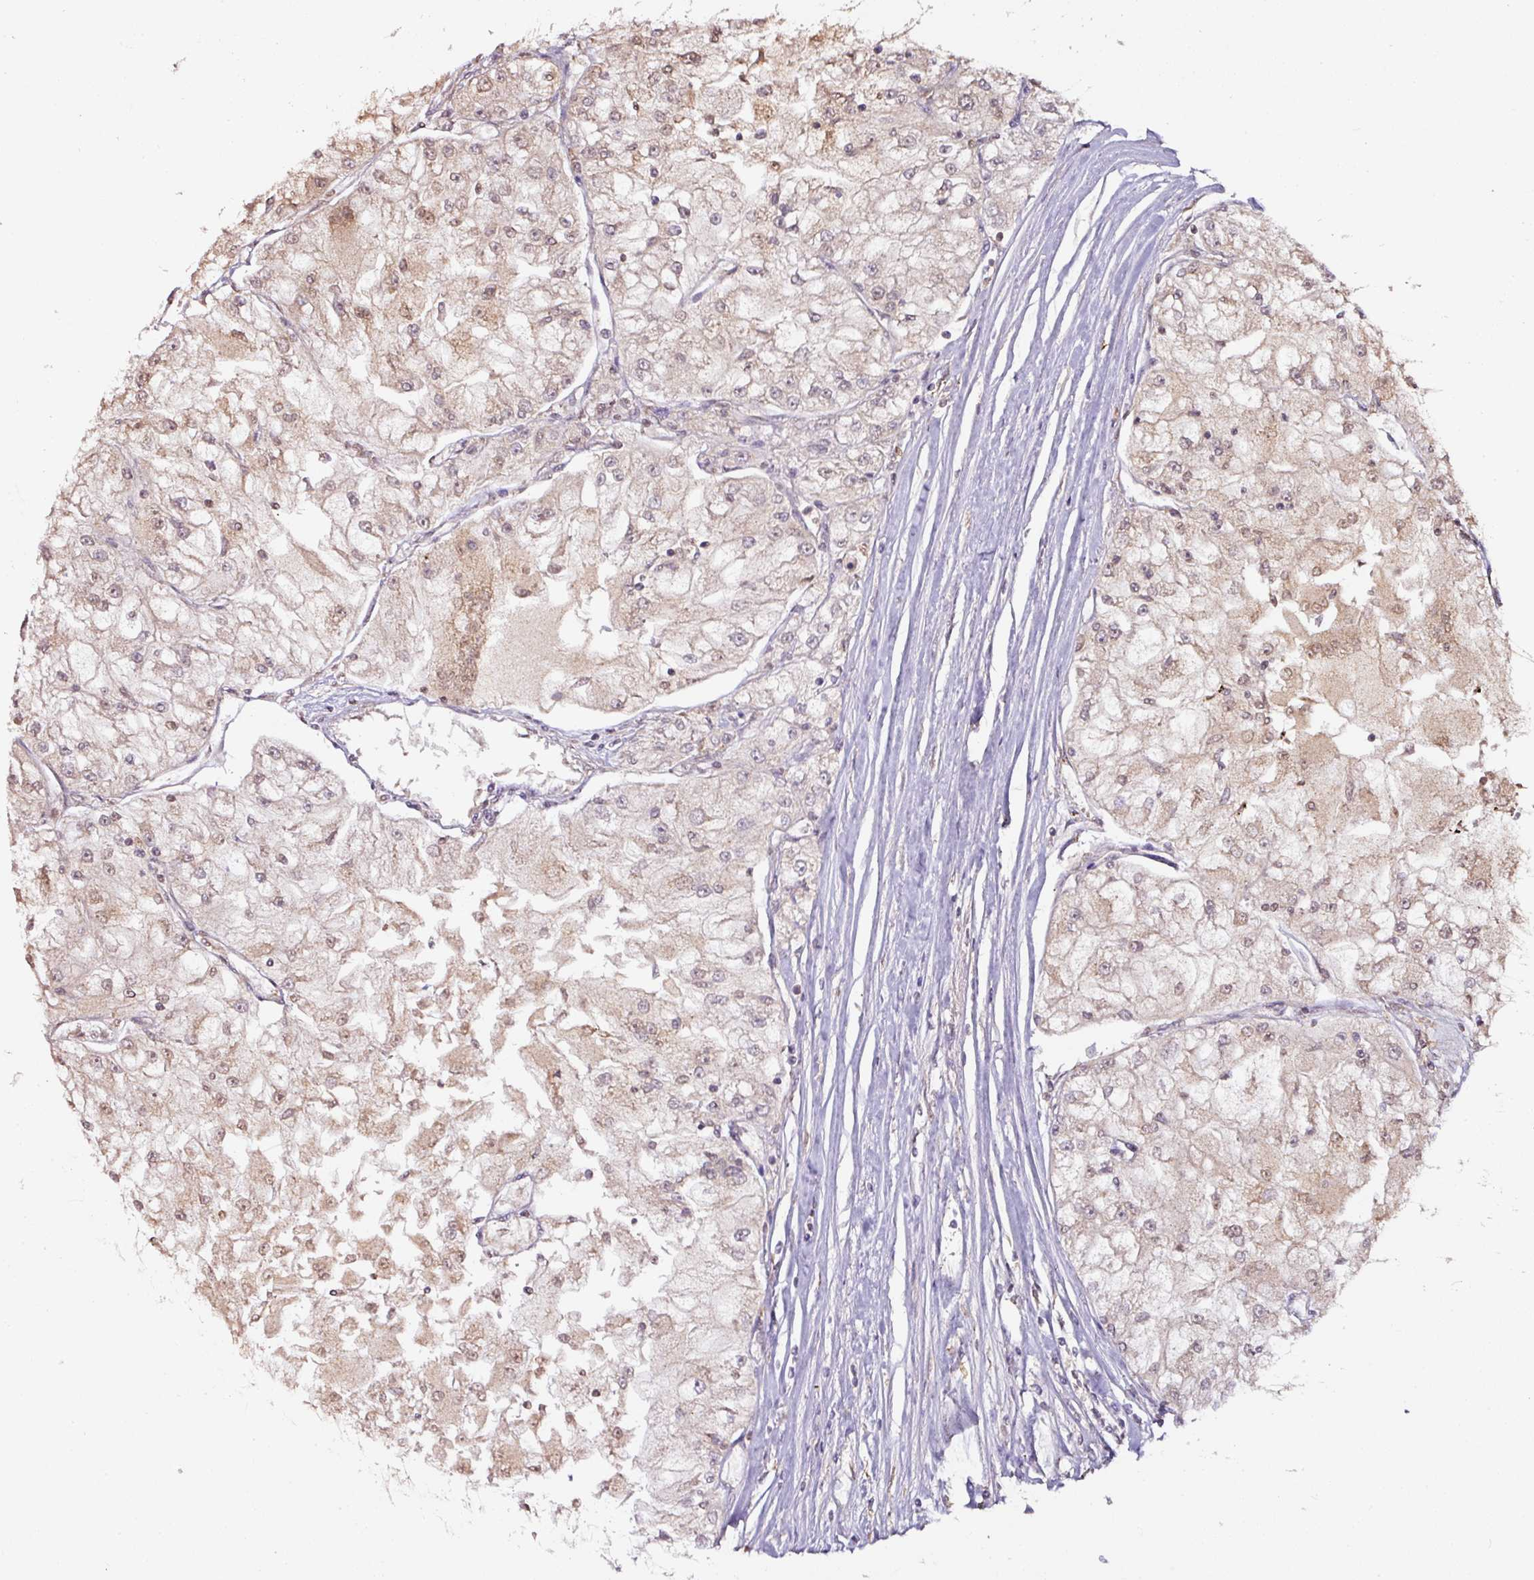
{"staining": {"intensity": "moderate", "quantity": "25%-75%", "location": "cytoplasmic/membranous,nuclear"}, "tissue": "renal cancer", "cell_type": "Tumor cells", "image_type": "cancer", "snomed": [{"axis": "morphology", "description": "Adenocarcinoma, NOS"}, {"axis": "topography", "description": "Kidney"}], "caption": "Renal cancer (adenocarcinoma) stained with immunohistochemistry displays moderate cytoplasmic/membranous and nuclear staining in approximately 25%-75% of tumor cells.", "gene": "RPL38", "patient": {"sex": "female", "age": 72}}